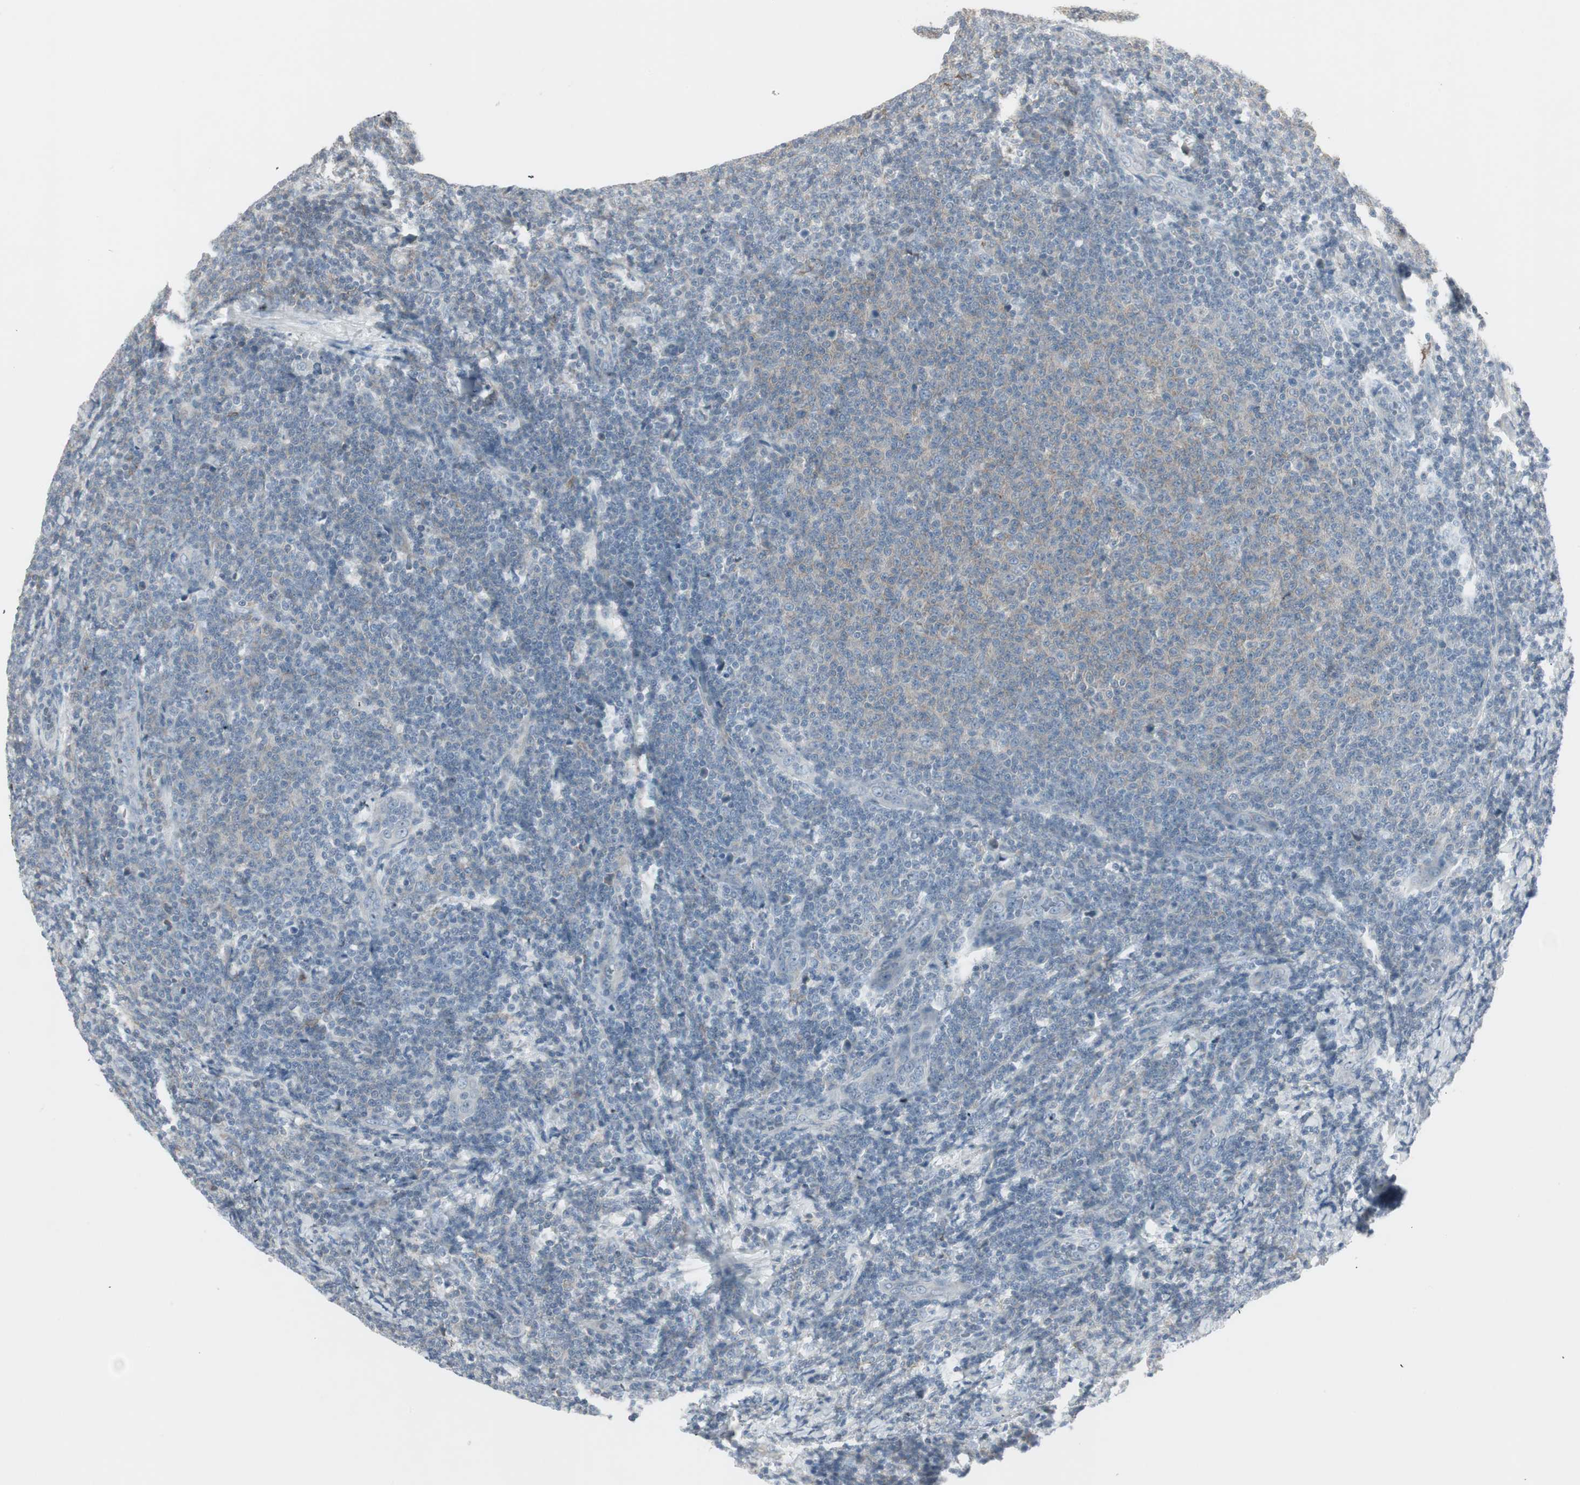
{"staining": {"intensity": "weak", "quantity": "<25%", "location": "cytoplasmic/membranous"}, "tissue": "lymphoma", "cell_type": "Tumor cells", "image_type": "cancer", "snomed": [{"axis": "morphology", "description": "Malignant lymphoma, non-Hodgkin's type, Low grade"}, {"axis": "topography", "description": "Lymph node"}], "caption": "Immunohistochemistry of human low-grade malignant lymphoma, non-Hodgkin's type shows no expression in tumor cells.", "gene": "MAP4K4", "patient": {"sex": "male", "age": 66}}